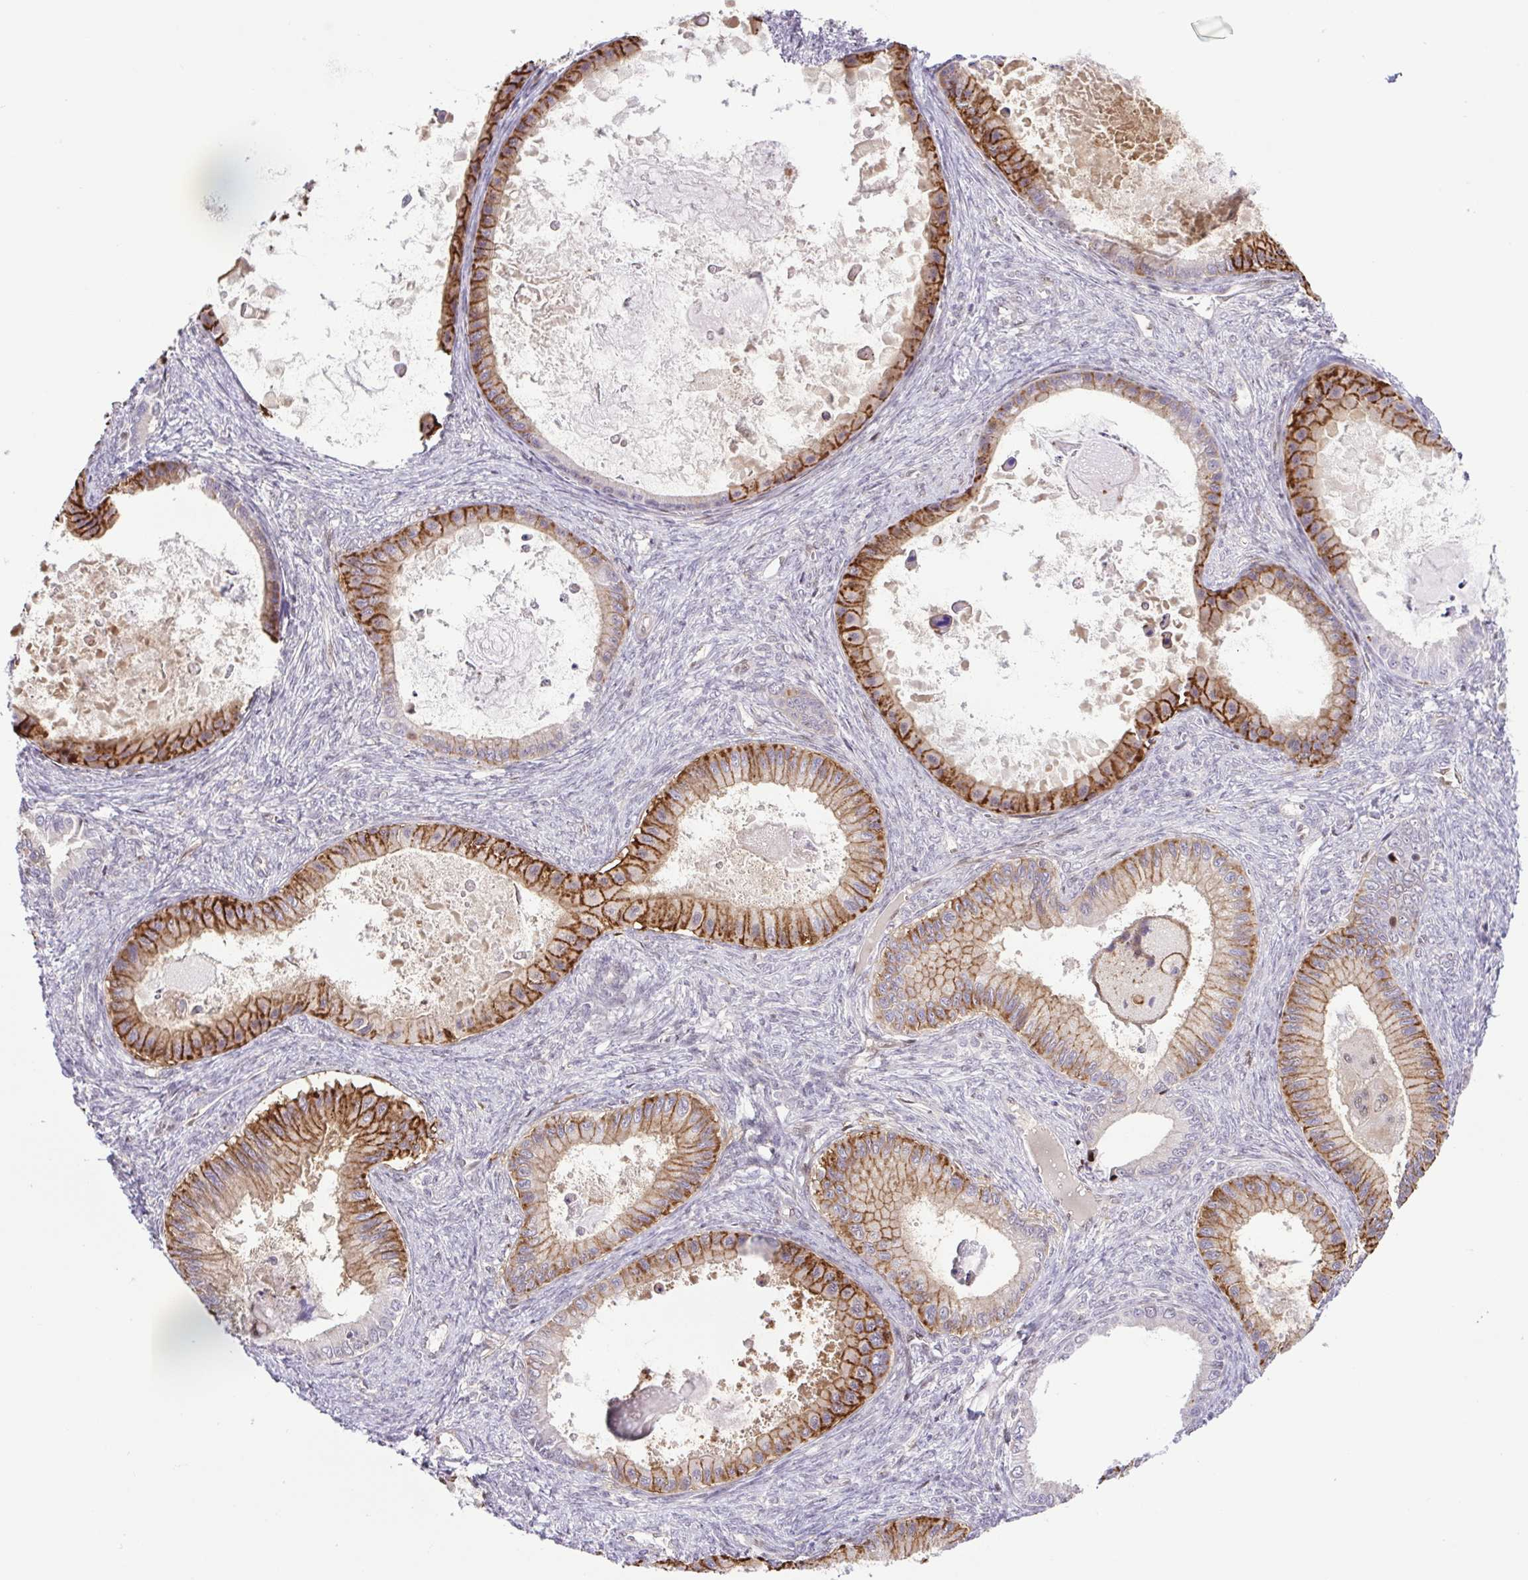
{"staining": {"intensity": "moderate", "quantity": "25%-75%", "location": "cytoplasmic/membranous"}, "tissue": "ovarian cancer", "cell_type": "Tumor cells", "image_type": "cancer", "snomed": [{"axis": "morphology", "description": "Cystadenocarcinoma, mucinous, NOS"}, {"axis": "topography", "description": "Ovary"}], "caption": "Immunohistochemical staining of human ovarian mucinous cystadenocarcinoma demonstrates medium levels of moderate cytoplasmic/membranous expression in about 25%-75% of tumor cells. (IHC, brightfield microscopy, high magnification).", "gene": "ERG", "patient": {"sex": "female", "age": 64}}